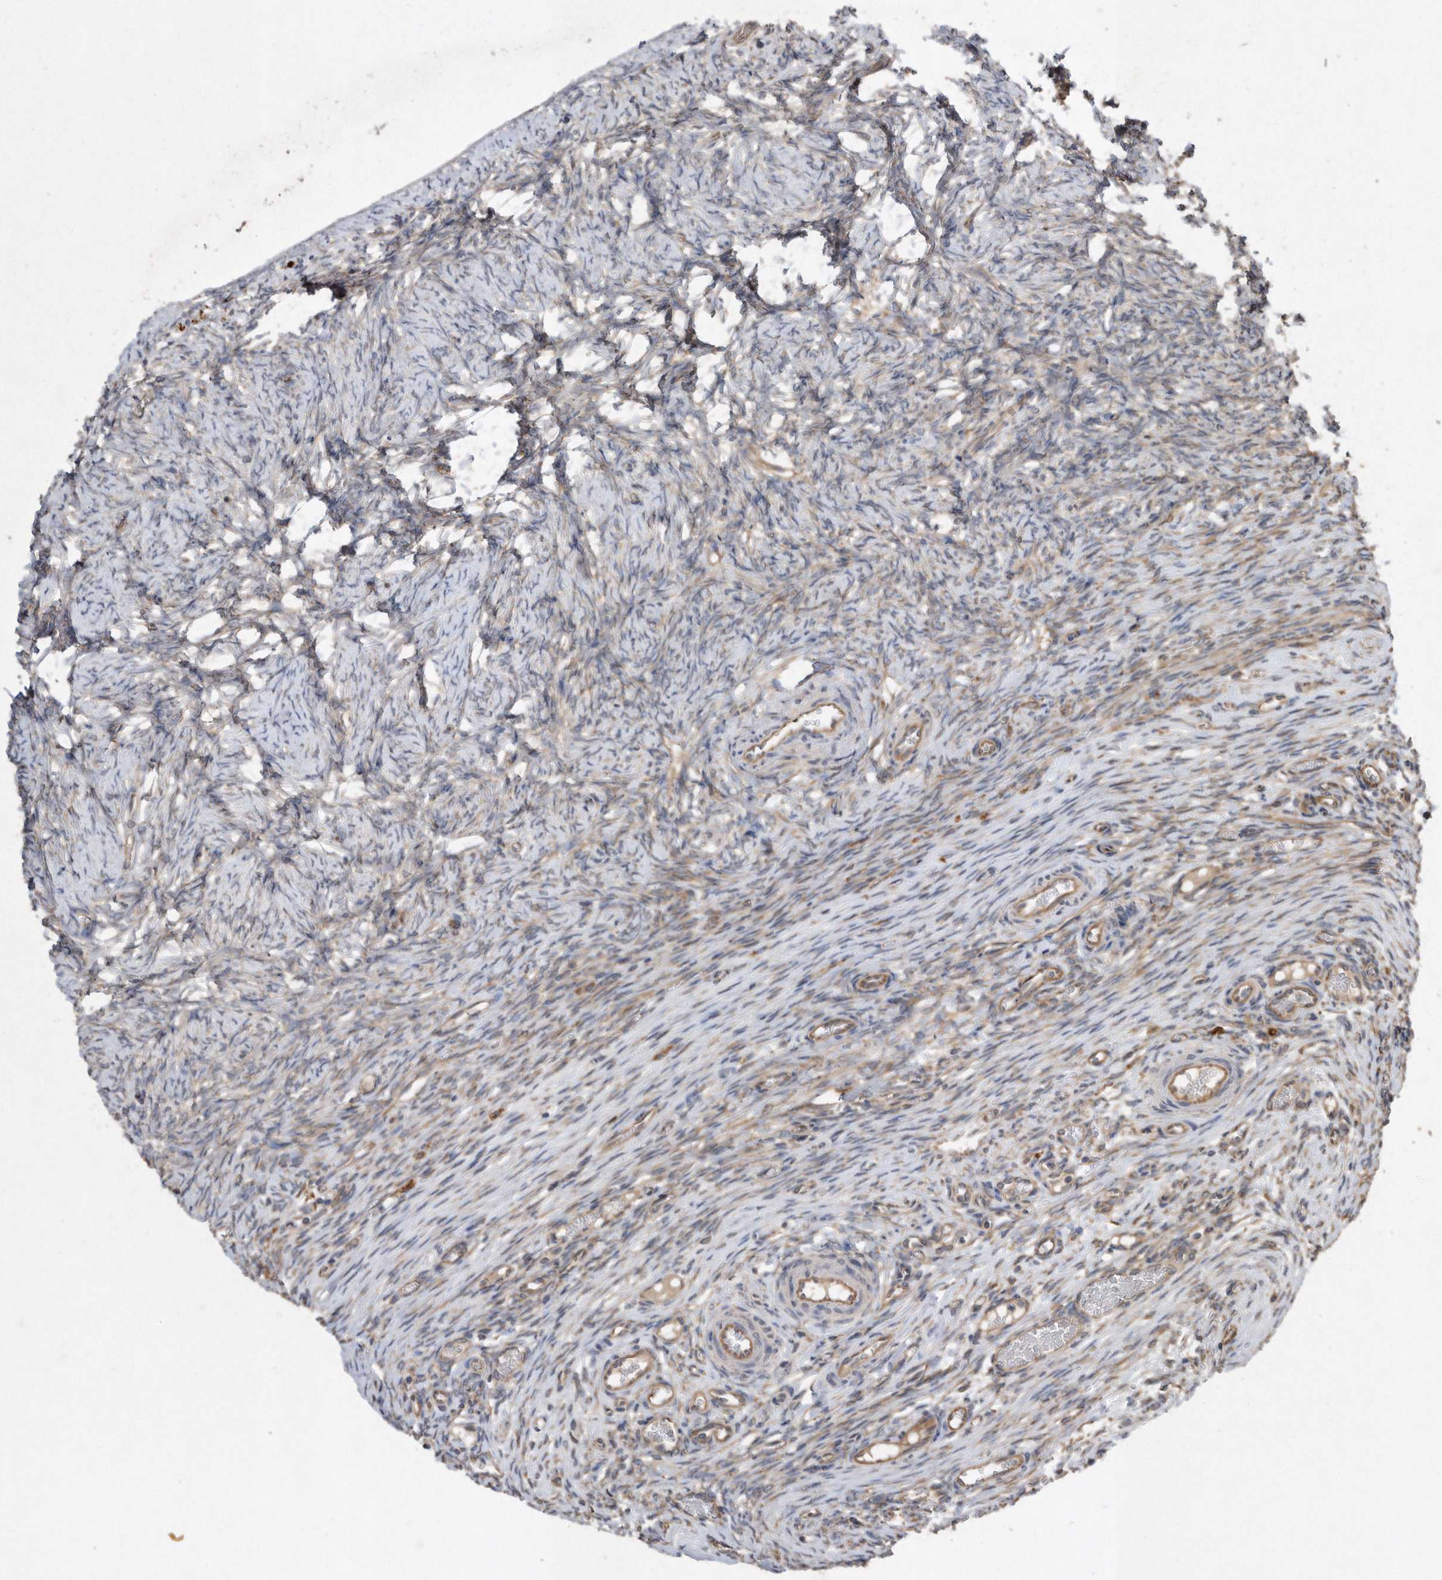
{"staining": {"intensity": "weak", "quantity": "<25%", "location": "cytoplasmic/membranous"}, "tissue": "ovary", "cell_type": "Ovarian stroma cells", "image_type": "normal", "snomed": [{"axis": "morphology", "description": "Adenocarcinoma, NOS"}, {"axis": "topography", "description": "Endometrium"}], "caption": "The immunohistochemistry image has no significant expression in ovarian stroma cells of ovary.", "gene": "PON2", "patient": {"sex": "female", "age": 32}}